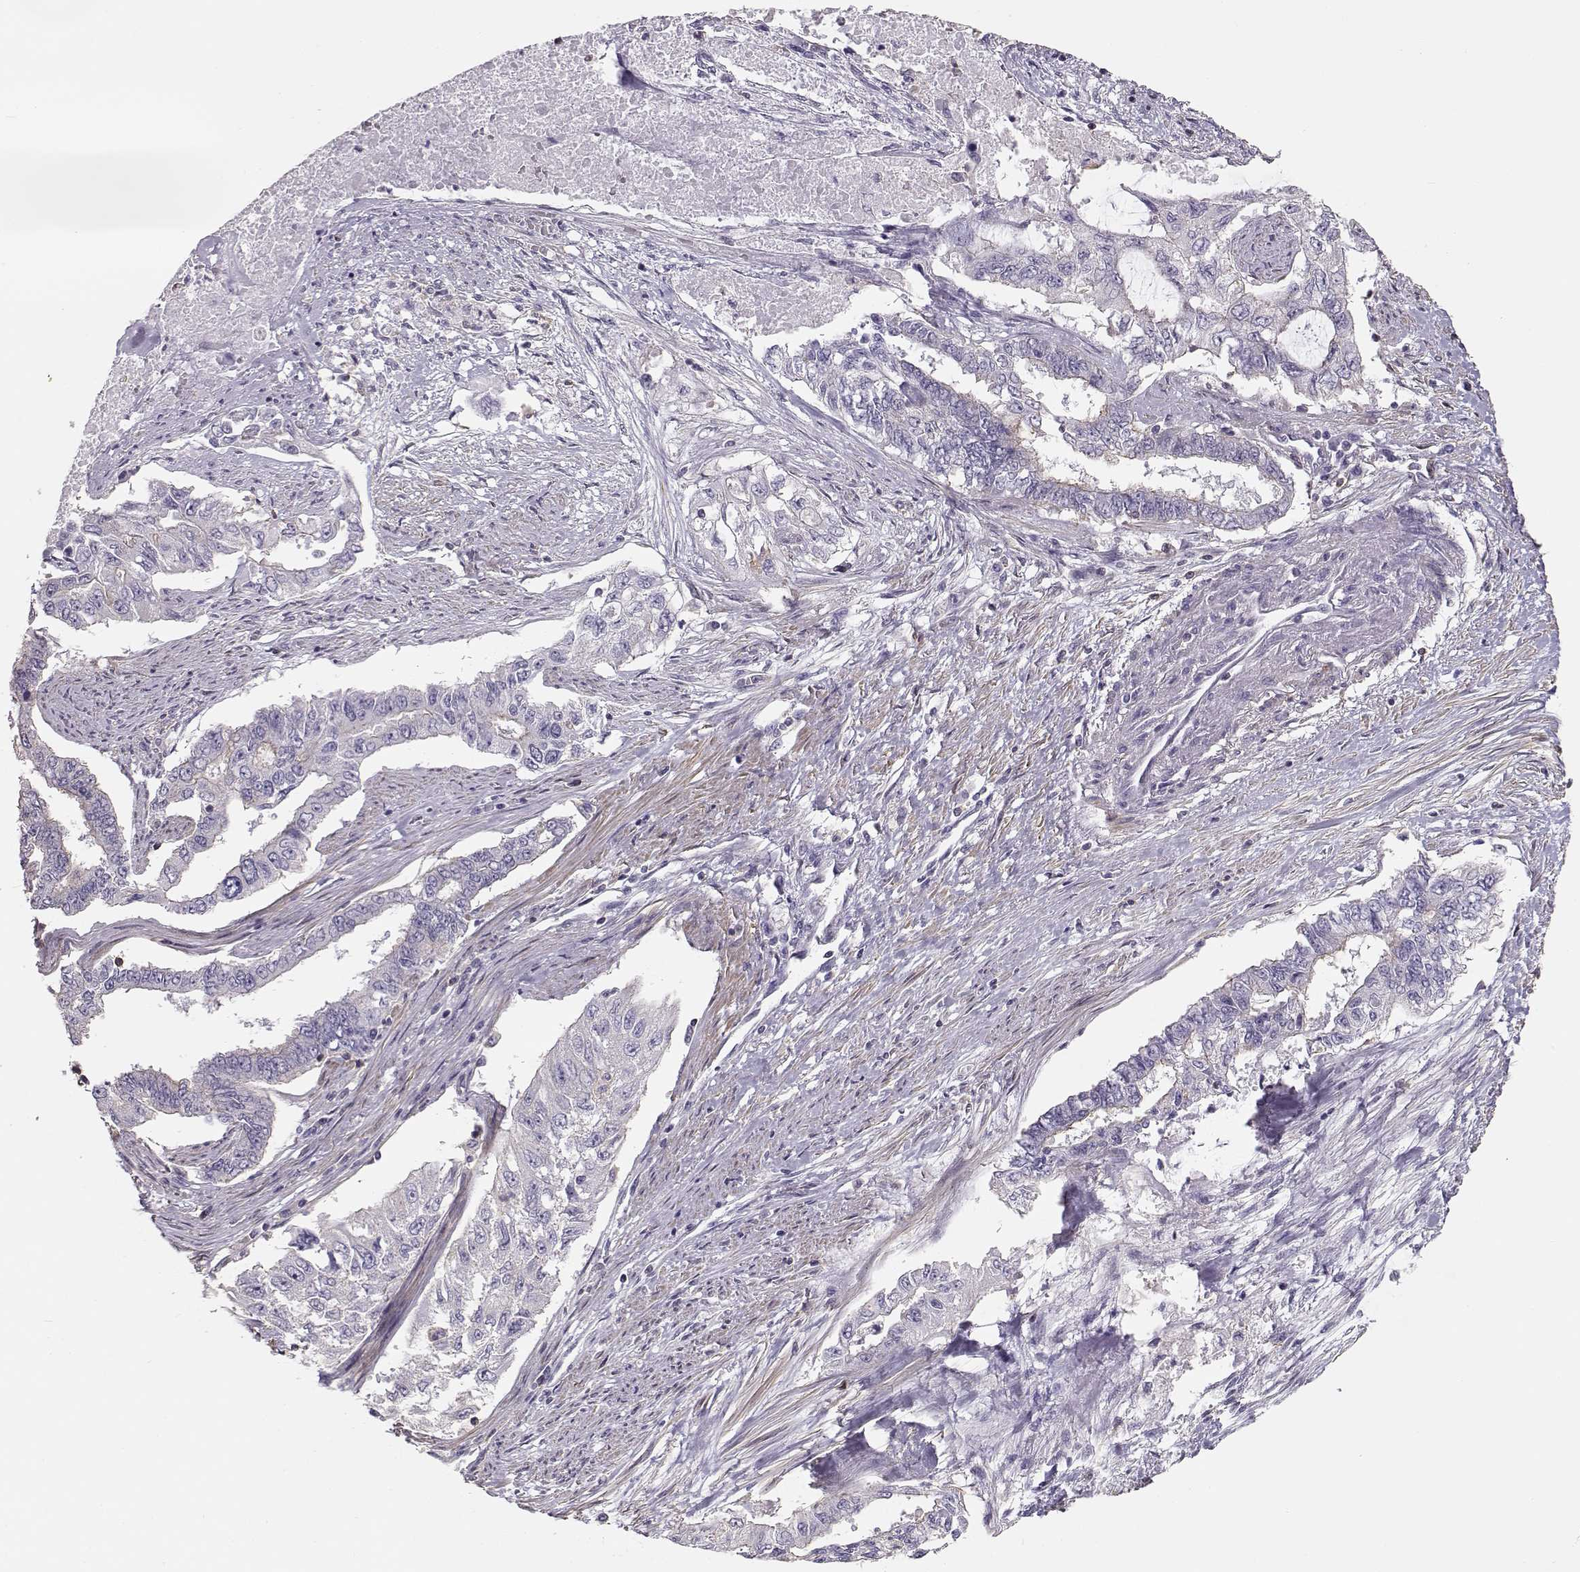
{"staining": {"intensity": "negative", "quantity": "none", "location": "none"}, "tissue": "endometrial cancer", "cell_type": "Tumor cells", "image_type": "cancer", "snomed": [{"axis": "morphology", "description": "Adenocarcinoma, NOS"}, {"axis": "topography", "description": "Uterus"}], "caption": "Photomicrograph shows no protein staining in tumor cells of endometrial adenocarcinoma tissue.", "gene": "DAPL1", "patient": {"sex": "female", "age": 59}}